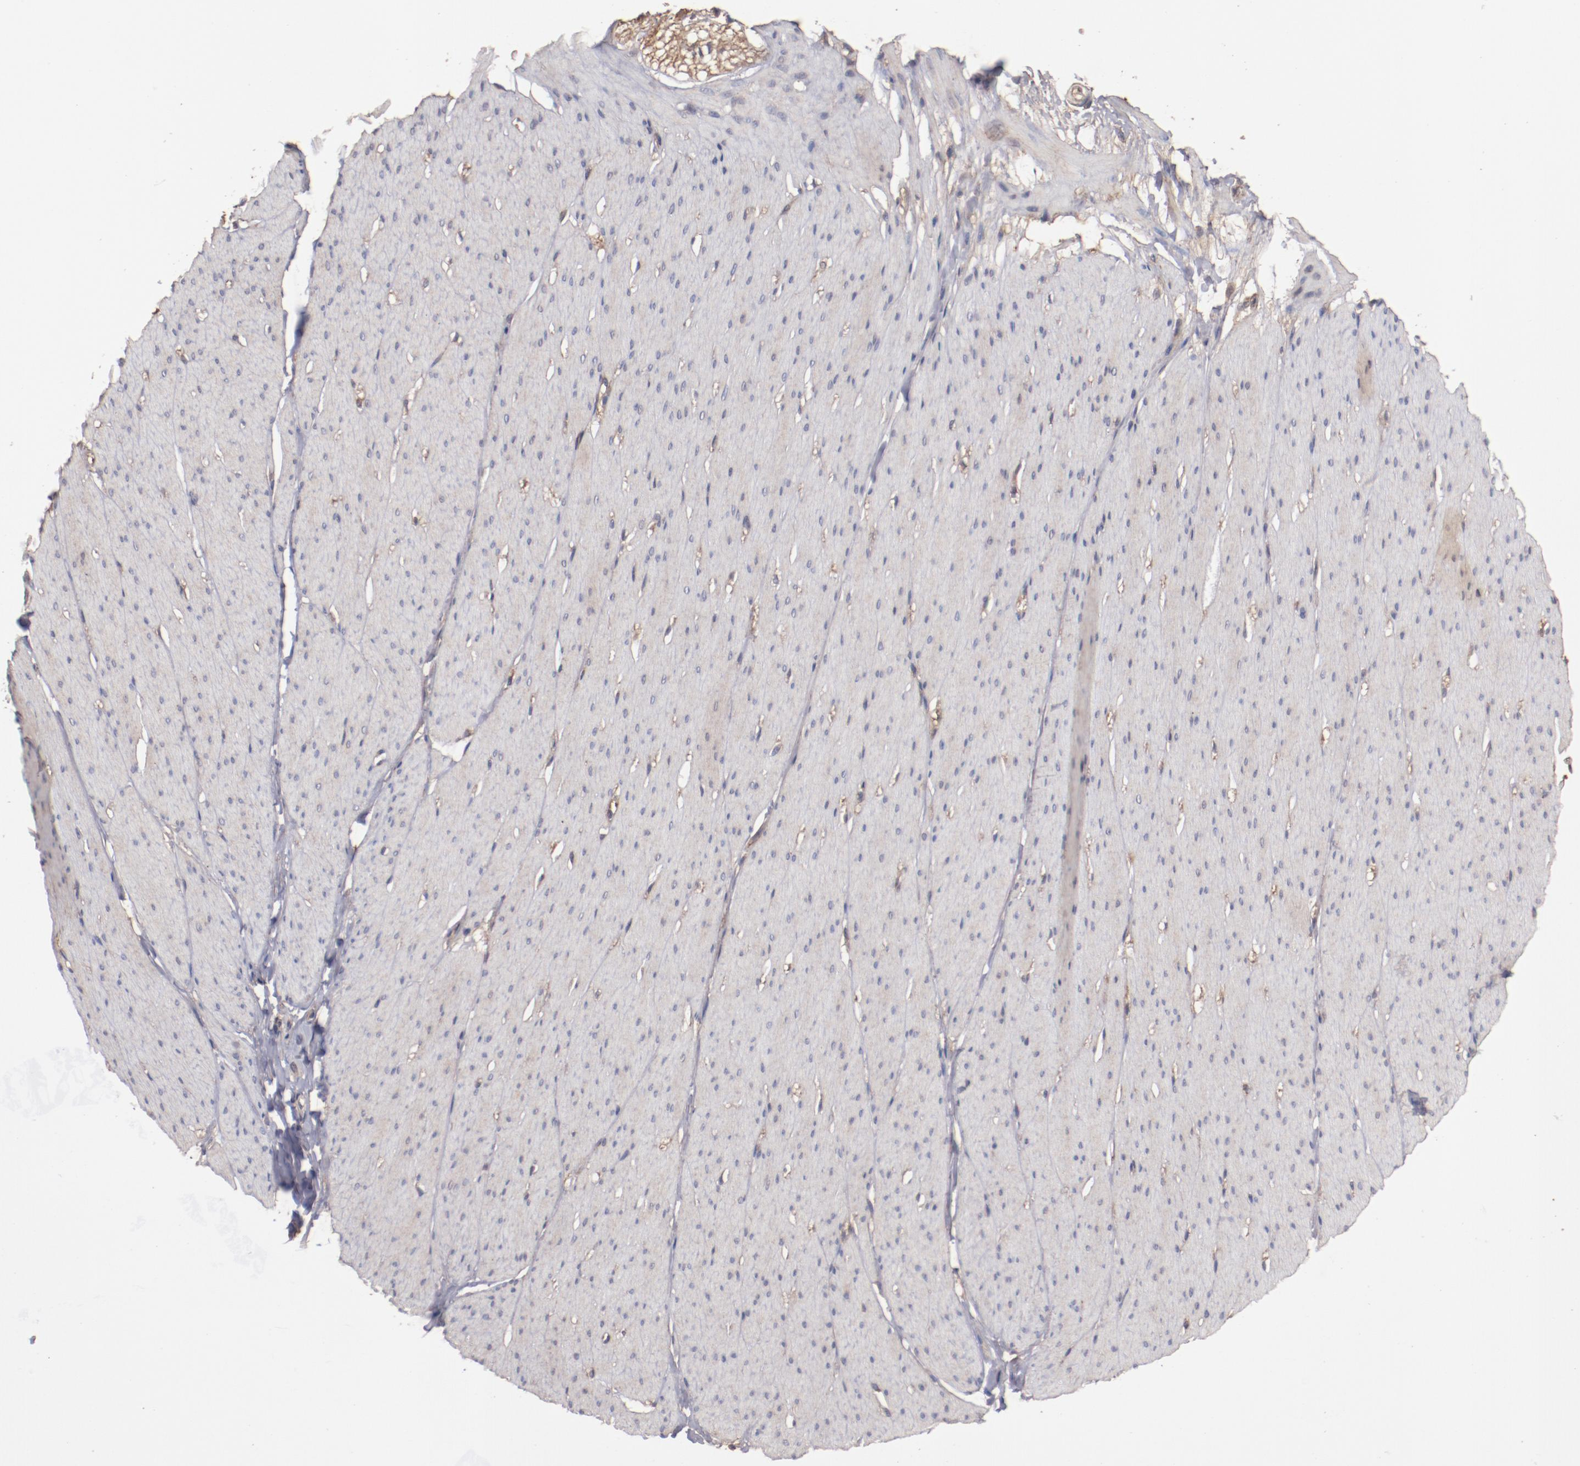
{"staining": {"intensity": "negative", "quantity": "none", "location": "none"}, "tissue": "smooth muscle", "cell_type": "Smooth muscle cells", "image_type": "normal", "snomed": [{"axis": "morphology", "description": "Normal tissue, NOS"}, {"axis": "topography", "description": "Smooth muscle"}, {"axis": "topography", "description": "Colon"}], "caption": "DAB (3,3'-diaminobenzidine) immunohistochemical staining of benign human smooth muscle demonstrates no significant positivity in smooth muscle cells. (Brightfield microscopy of DAB (3,3'-diaminobenzidine) immunohistochemistry at high magnification).", "gene": "DIPK2B", "patient": {"sex": "male", "age": 67}}